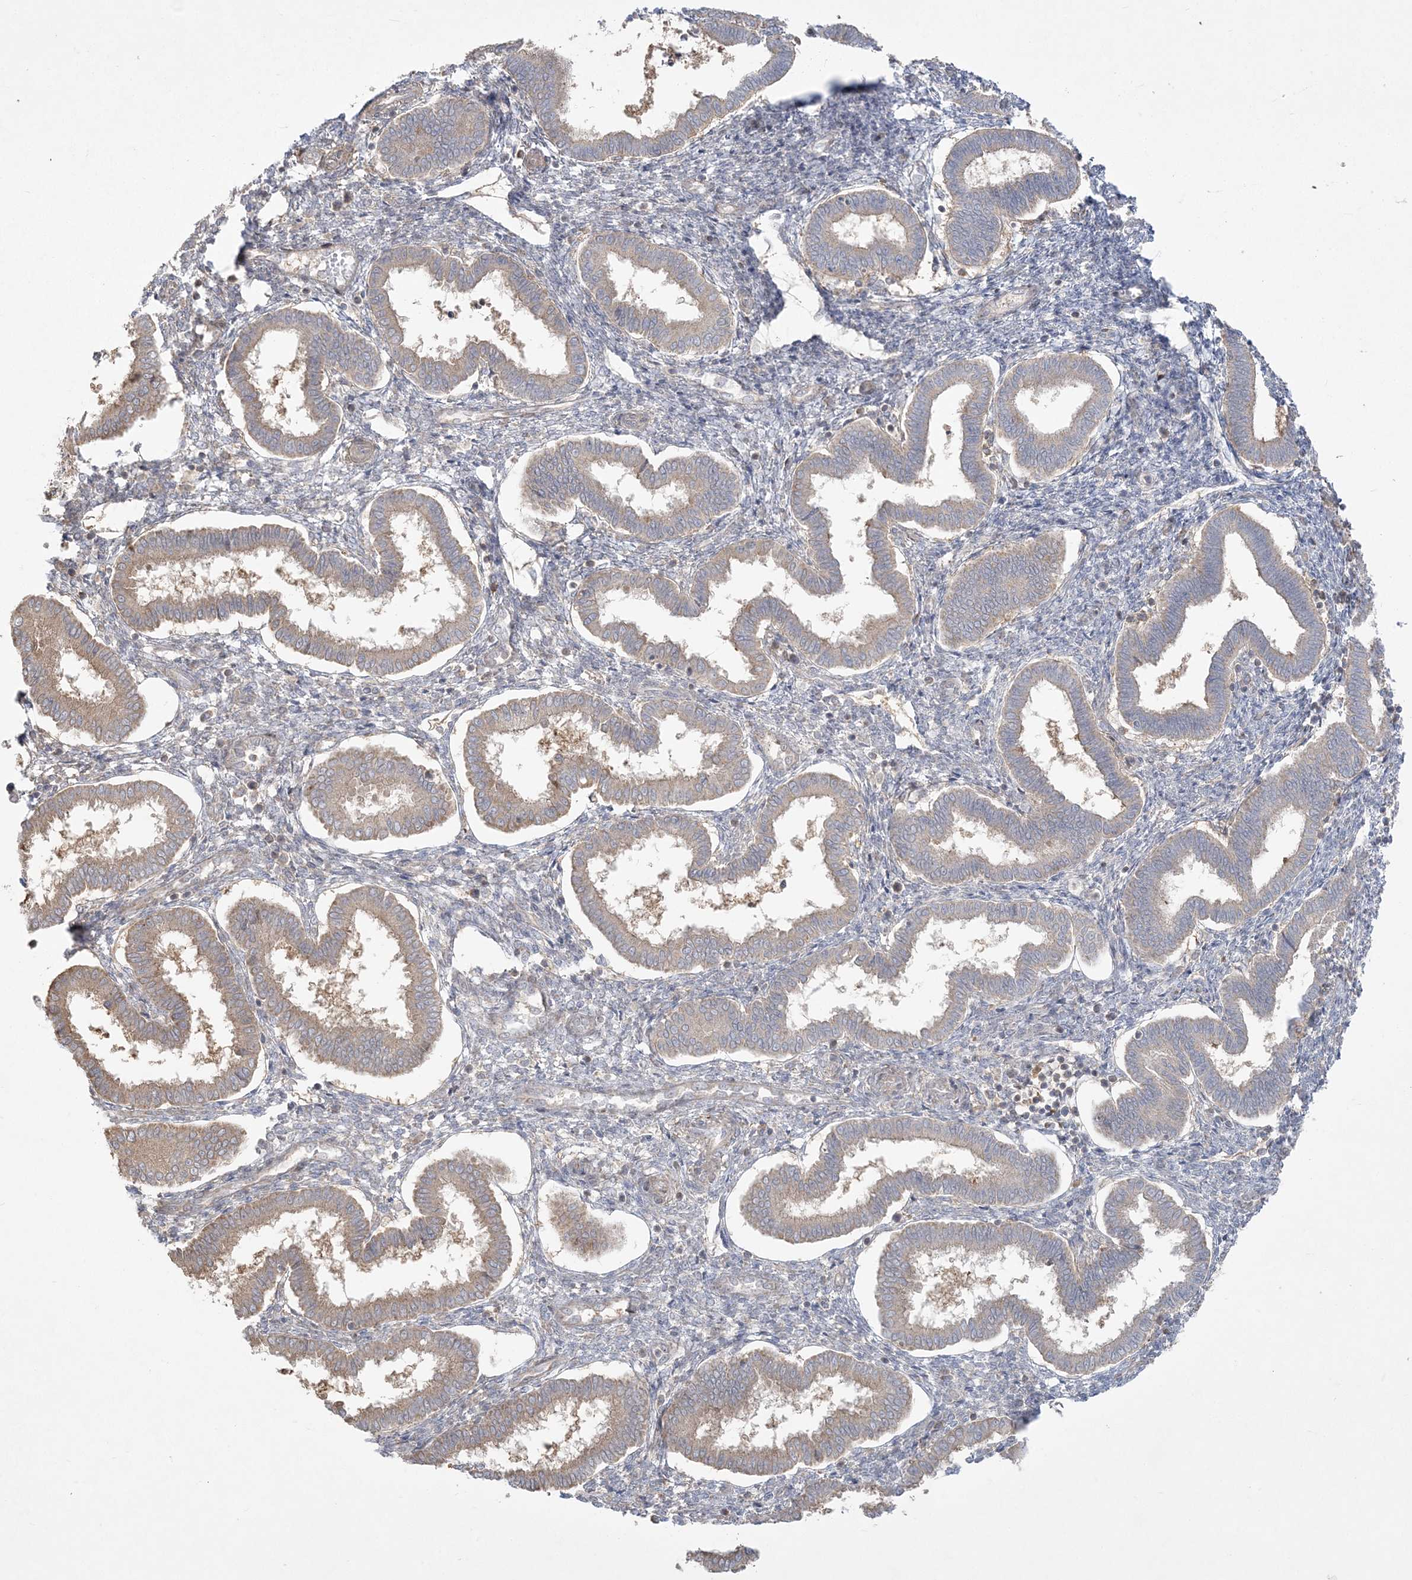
{"staining": {"intensity": "moderate", "quantity": ">75%", "location": "cytoplasmic/membranous"}, "tissue": "endometrium", "cell_type": "Cells in endometrial stroma", "image_type": "normal", "snomed": [{"axis": "morphology", "description": "Normal tissue, NOS"}, {"axis": "topography", "description": "Endometrium"}], "caption": "High-power microscopy captured an immunohistochemistry micrograph of unremarkable endometrium, revealing moderate cytoplasmic/membranous expression in about >75% of cells in endometrial stroma. Nuclei are stained in blue.", "gene": "ZC3H6", "patient": {"sex": "female", "age": 24}}